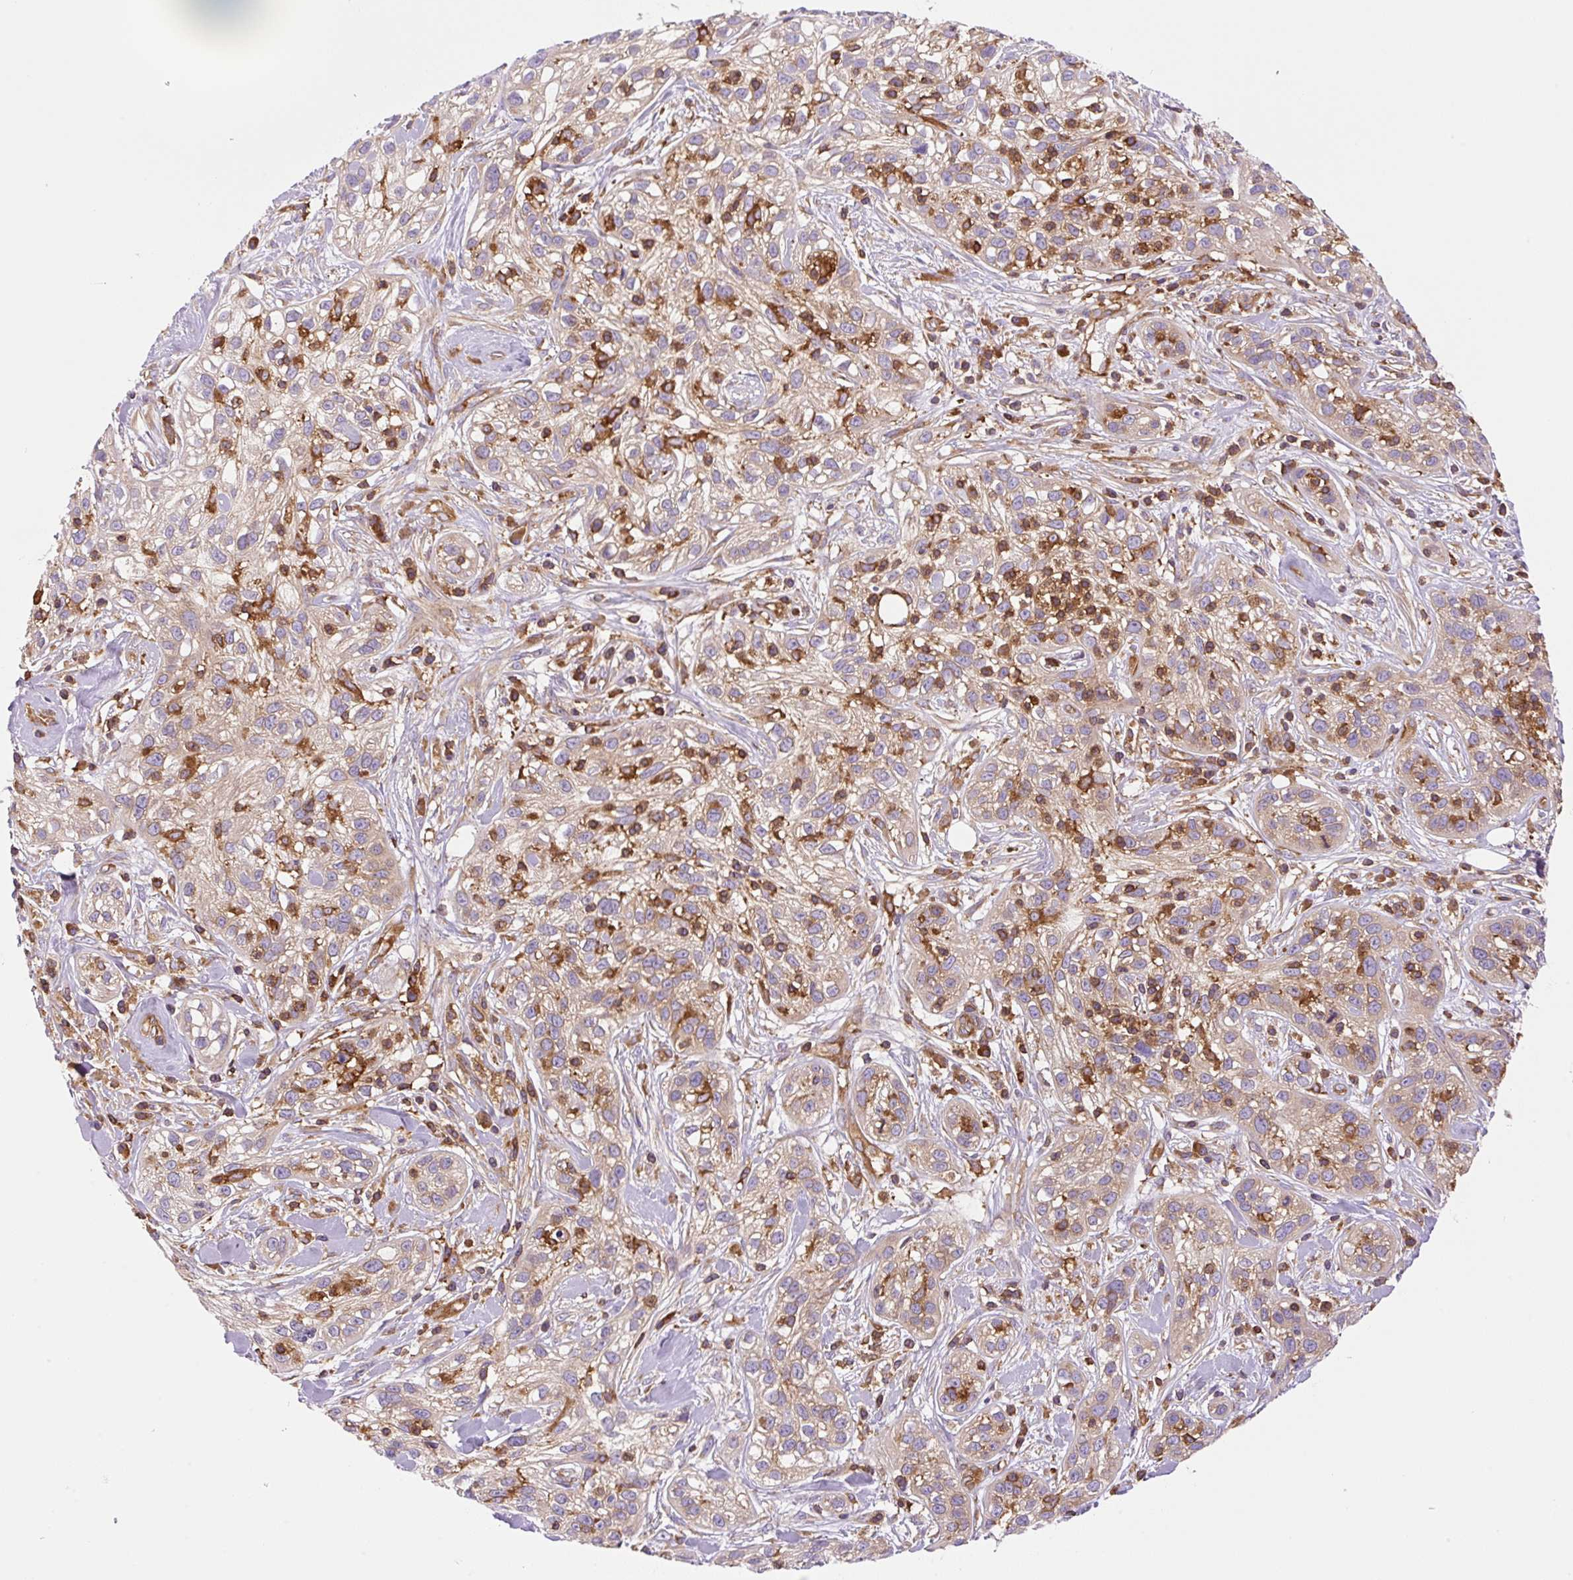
{"staining": {"intensity": "negative", "quantity": "none", "location": "none"}, "tissue": "skin cancer", "cell_type": "Tumor cells", "image_type": "cancer", "snomed": [{"axis": "morphology", "description": "Squamous cell carcinoma, NOS"}, {"axis": "topography", "description": "Skin"}], "caption": "The immunohistochemistry micrograph has no significant expression in tumor cells of squamous cell carcinoma (skin) tissue.", "gene": "DNM2", "patient": {"sex": "male", "age": 82}}